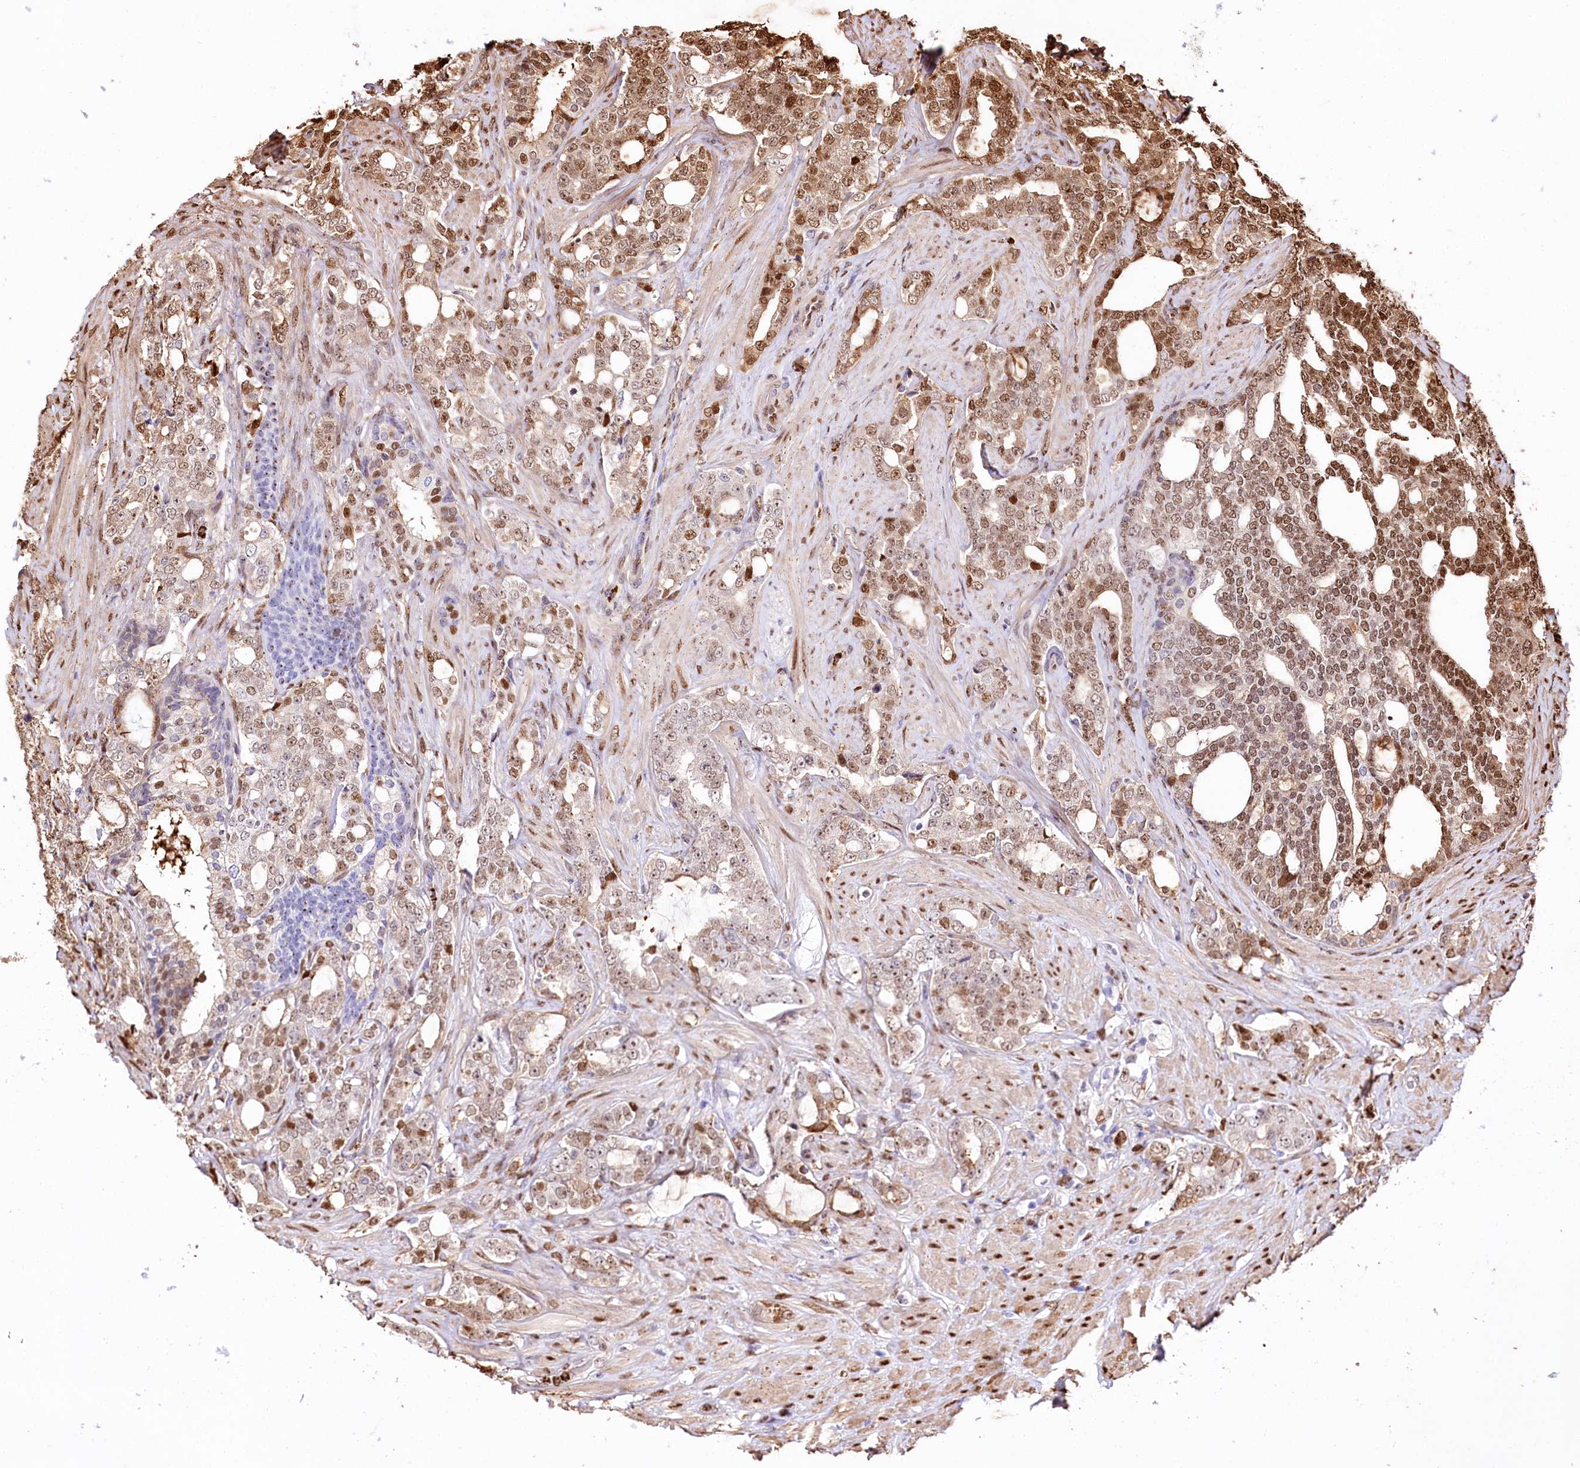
{"staining": {"intensity": "moderate", "quantity": ">75%", "location": "cytoplasmic/membranous,nuclear"}, "tissue": "prostate cancer", "cell_type": "Tumor cells", "image_type": "cancer", "snomed": [{"axis": "morphology", "description": "Adenocarcinoma, High grade"}, {"axis": "topography", "description": "Prostate"}], "caption": "The photomicrograph exhibits staining of high-grade adenocarcinoma (prostate), revealing moderate cytoplasmic/membranous and nuclear protein positivity (brown color) within tumor cells.", "gene": "PTMS", "patient": {"sex": "male", "age": 64}}